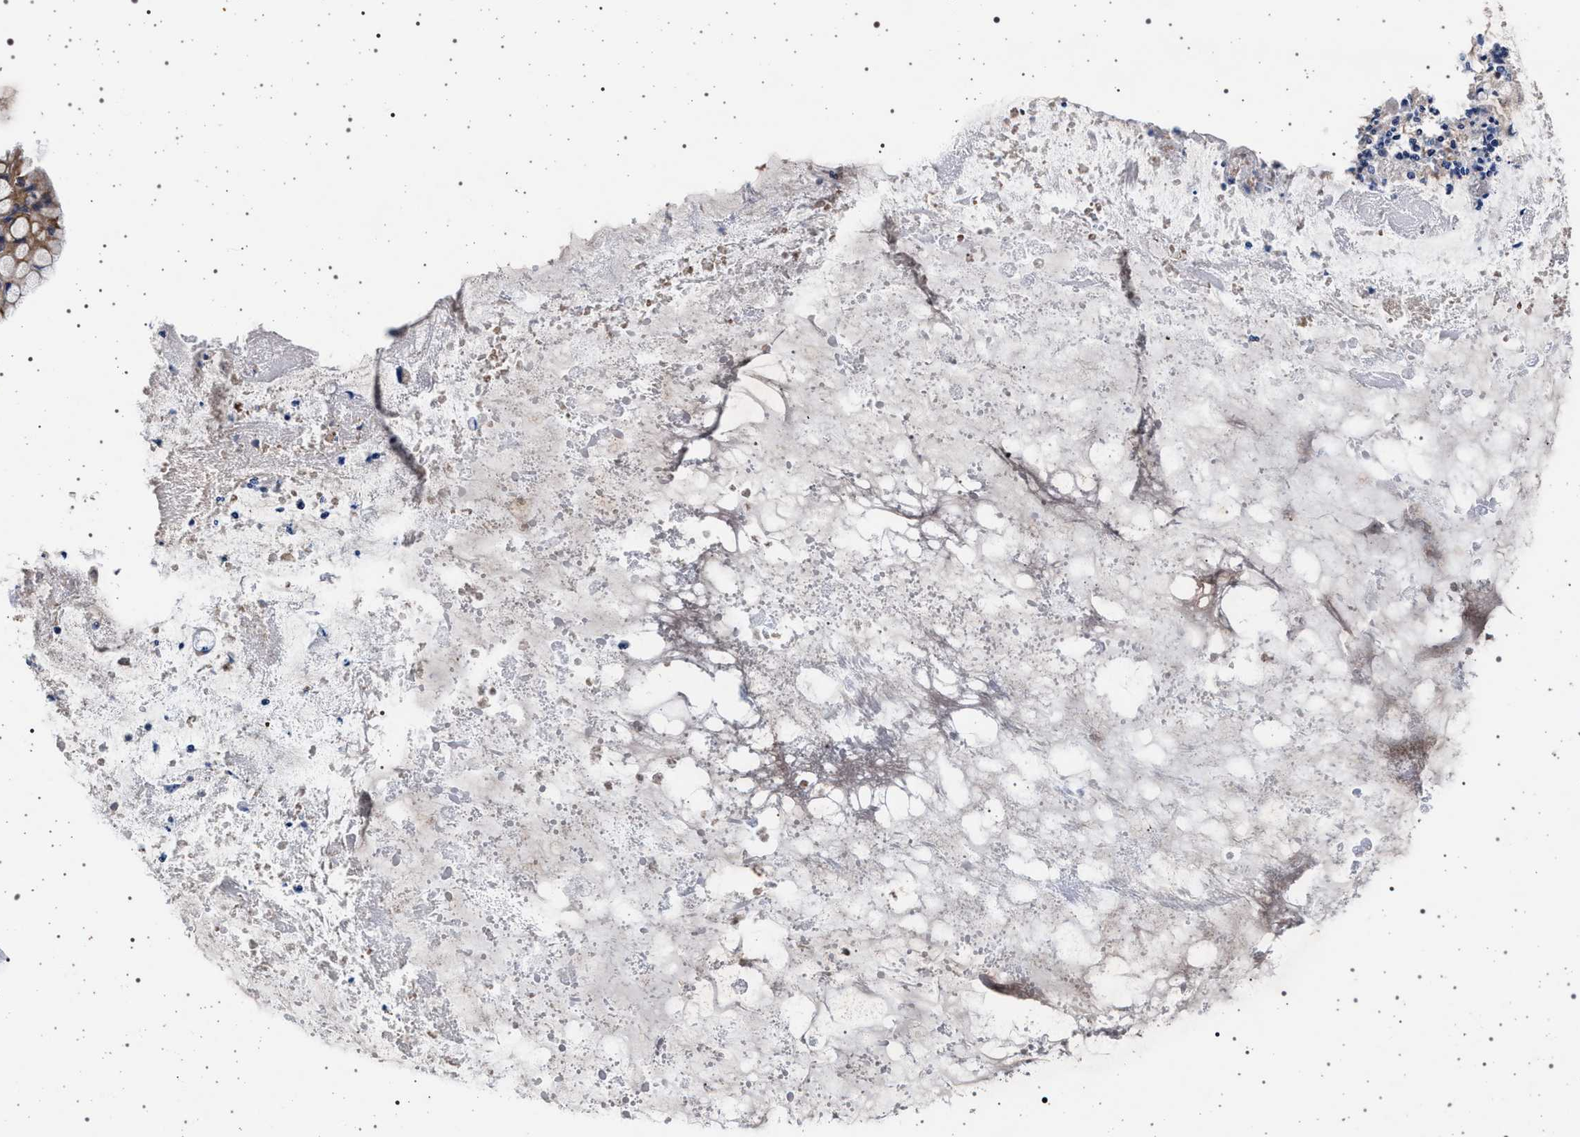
{"staining": {"intensity": "moderate", "quantity": "25%-75%", "location": "cytoplasmic/membranous"}, "tissue": "ovarian cancer", "cell_type": "Tumor cells", "image_type": "cancer", "snomed": [{"axis": "morphology", "description": "Cystadenocarcinoma, mucinous, NOS"}, {"axis": "topography", "description": "Ovary"}], "caption": "Tumor cells reveal moderate cytoplasmic/membranous expression in approximately 25%-75% of cells in mucinous cystadenocarcinoma (ovarian).", "gene": "MAP3K2", "patient": {"sex": "female", "age": 80}}